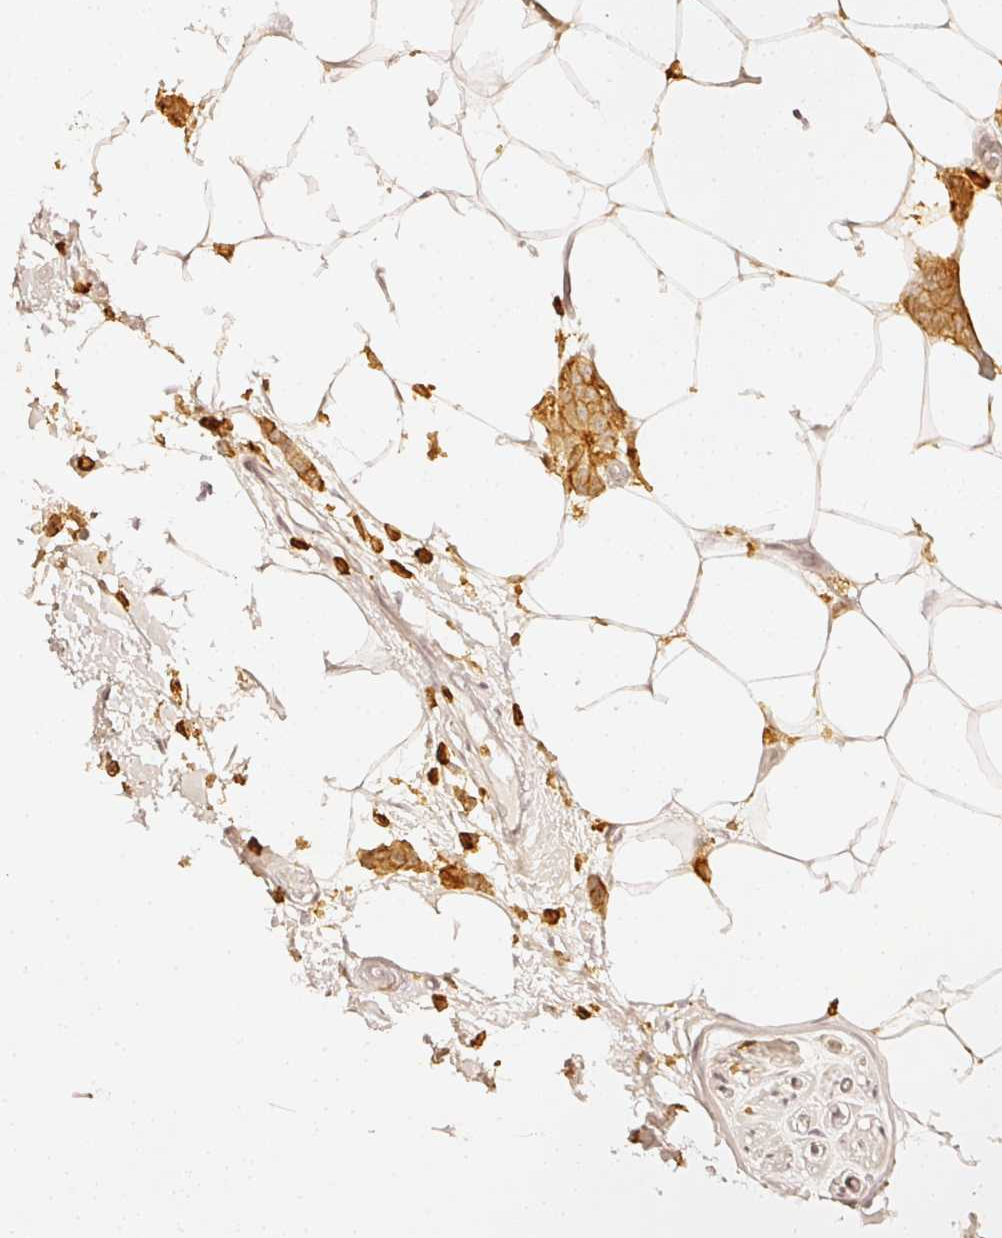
{"staining": {"intensity": "strong", "quantity": ">75%", "location": "cytoplasmic/membranous"}, "tissue": "breast cancer", "cell_type": "Tumor cells", "image_type": "cancer", "snomed": [{"axis": "morphology", "description": "Duct carcinoma"}, {"axis": "topography", "description": "Breast"}], "caption": "This photomicrograph displays breast infiltrating ductal carcinoma stained with immunohistochemistry (IHC) to label a protein in brown. The cytoplasmic/membranous of tumor cells show strong positivity for the protein. Nuclei are counter-stained blue.", "gene": "EVL", "patient": {"sex": "female", "age": 72}}